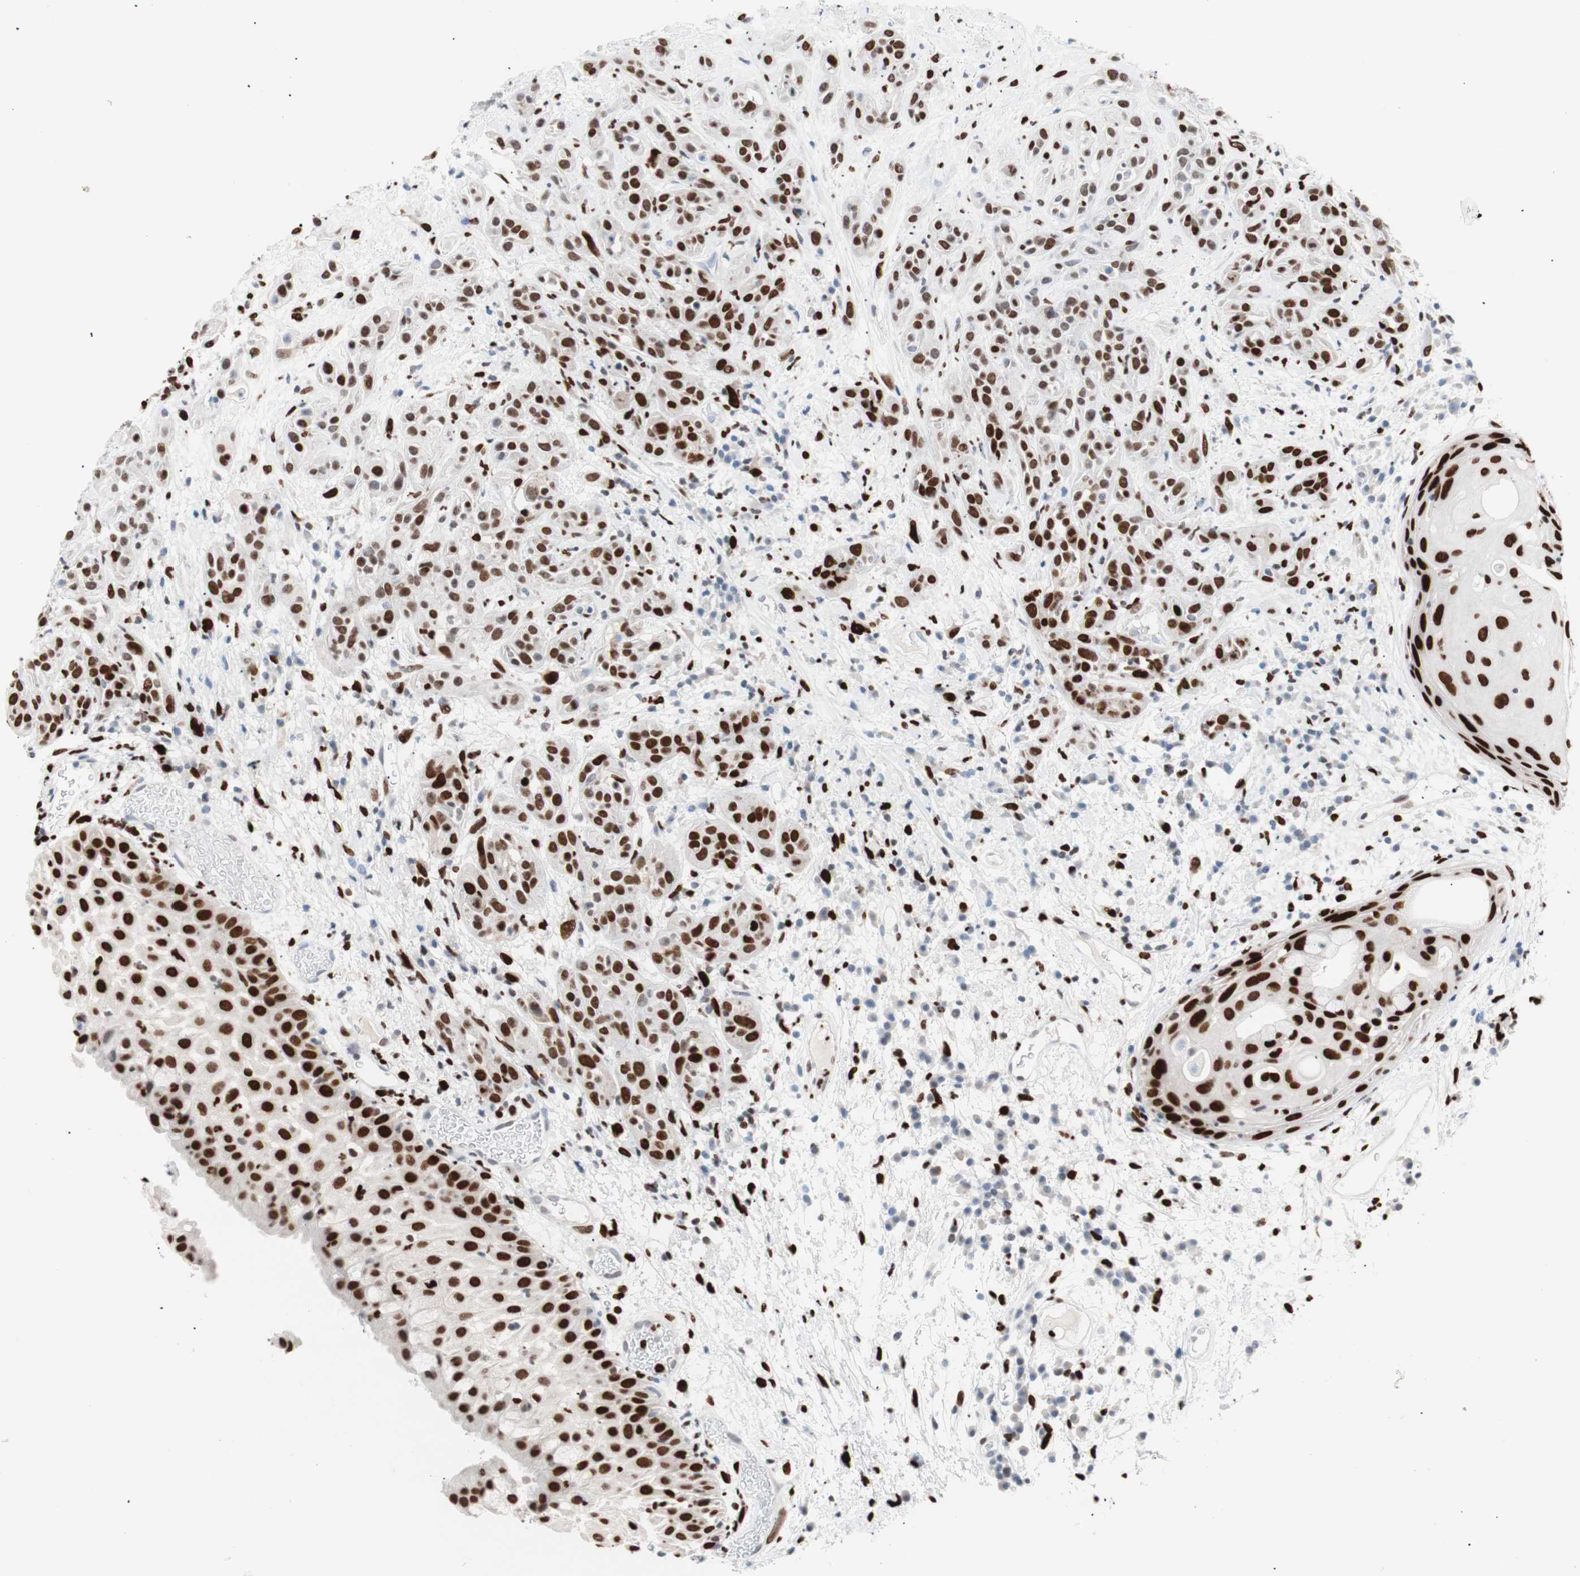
{"staining": {"intensity": "strong", "quantity": ">75%", "location": "nuclear"}, "tissue": "head and neck cancer", "cell_type": "Tumor cells", "image_type": "cancer", "snomed": [{"axis": "morphology", "description": "Squamous cell carcinoma, NOS"}, {"axis": "topography", "description": "Head-Neck"}], "caption": "Immunohistochemistry (IHC) of human head and neck cancer displays high levels of strong nuclear staining in about >75% of tumor cells.", "gene": "CEBPB", "patient": {"sex": "male", "age": 62}}